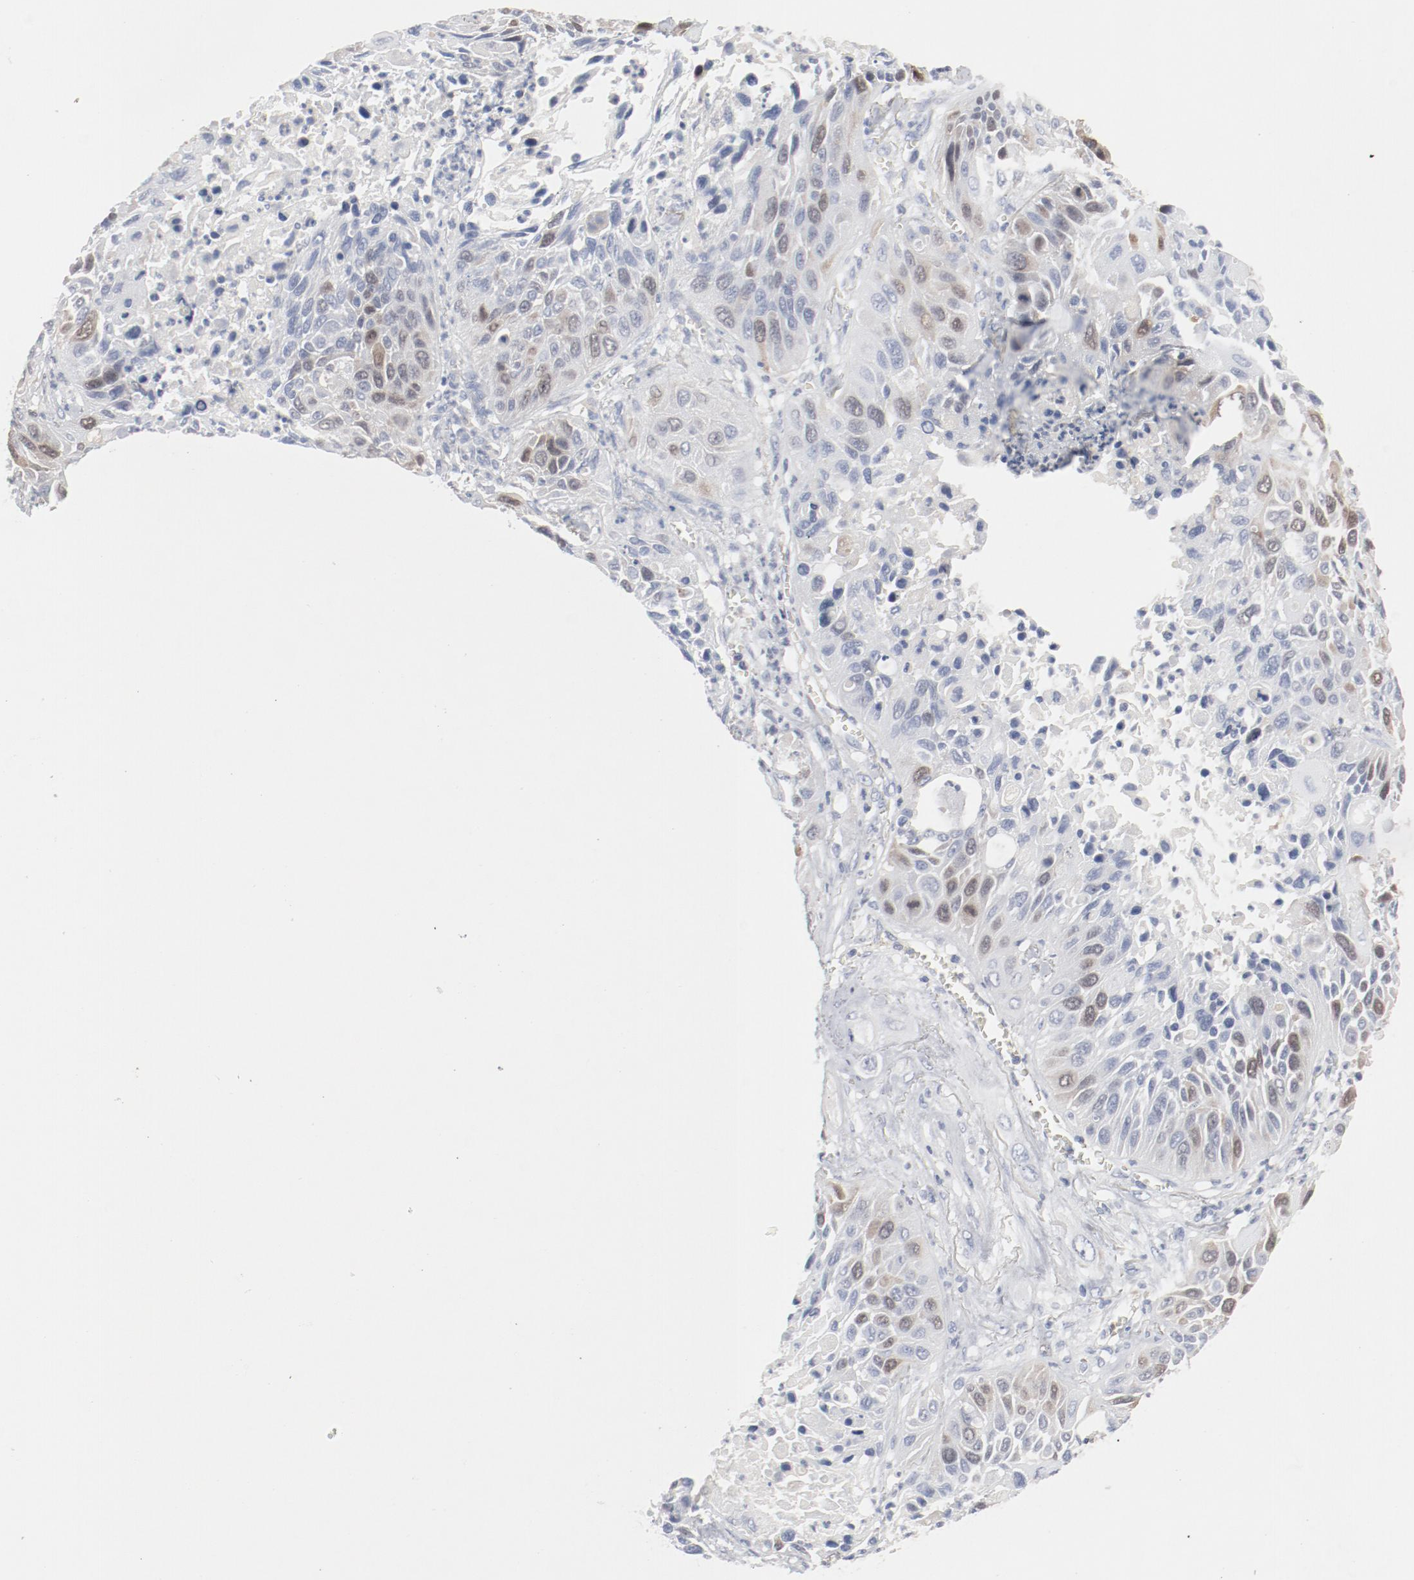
{"staining": {"intensity": "moderate", "quantity": "25%-75%", "location": "nuclear"}, "tissue": "lung cancer", "cell_type": "Tumor cells", "image_type": "cancer", "snomed": [{"axis": "morphology", "description": "Squamous cell carcinoma, NOS"}, {"axis": "topography", "description": "Lung"}], "caption": "IHC micrograph of lung cancer stained for a protein (brown), which reveals medium levels of moderate nuclear expression in about 25%-75% of tumor cells.", "gene": "CDK1", "patient": {"sex": "female", "age": 76}}